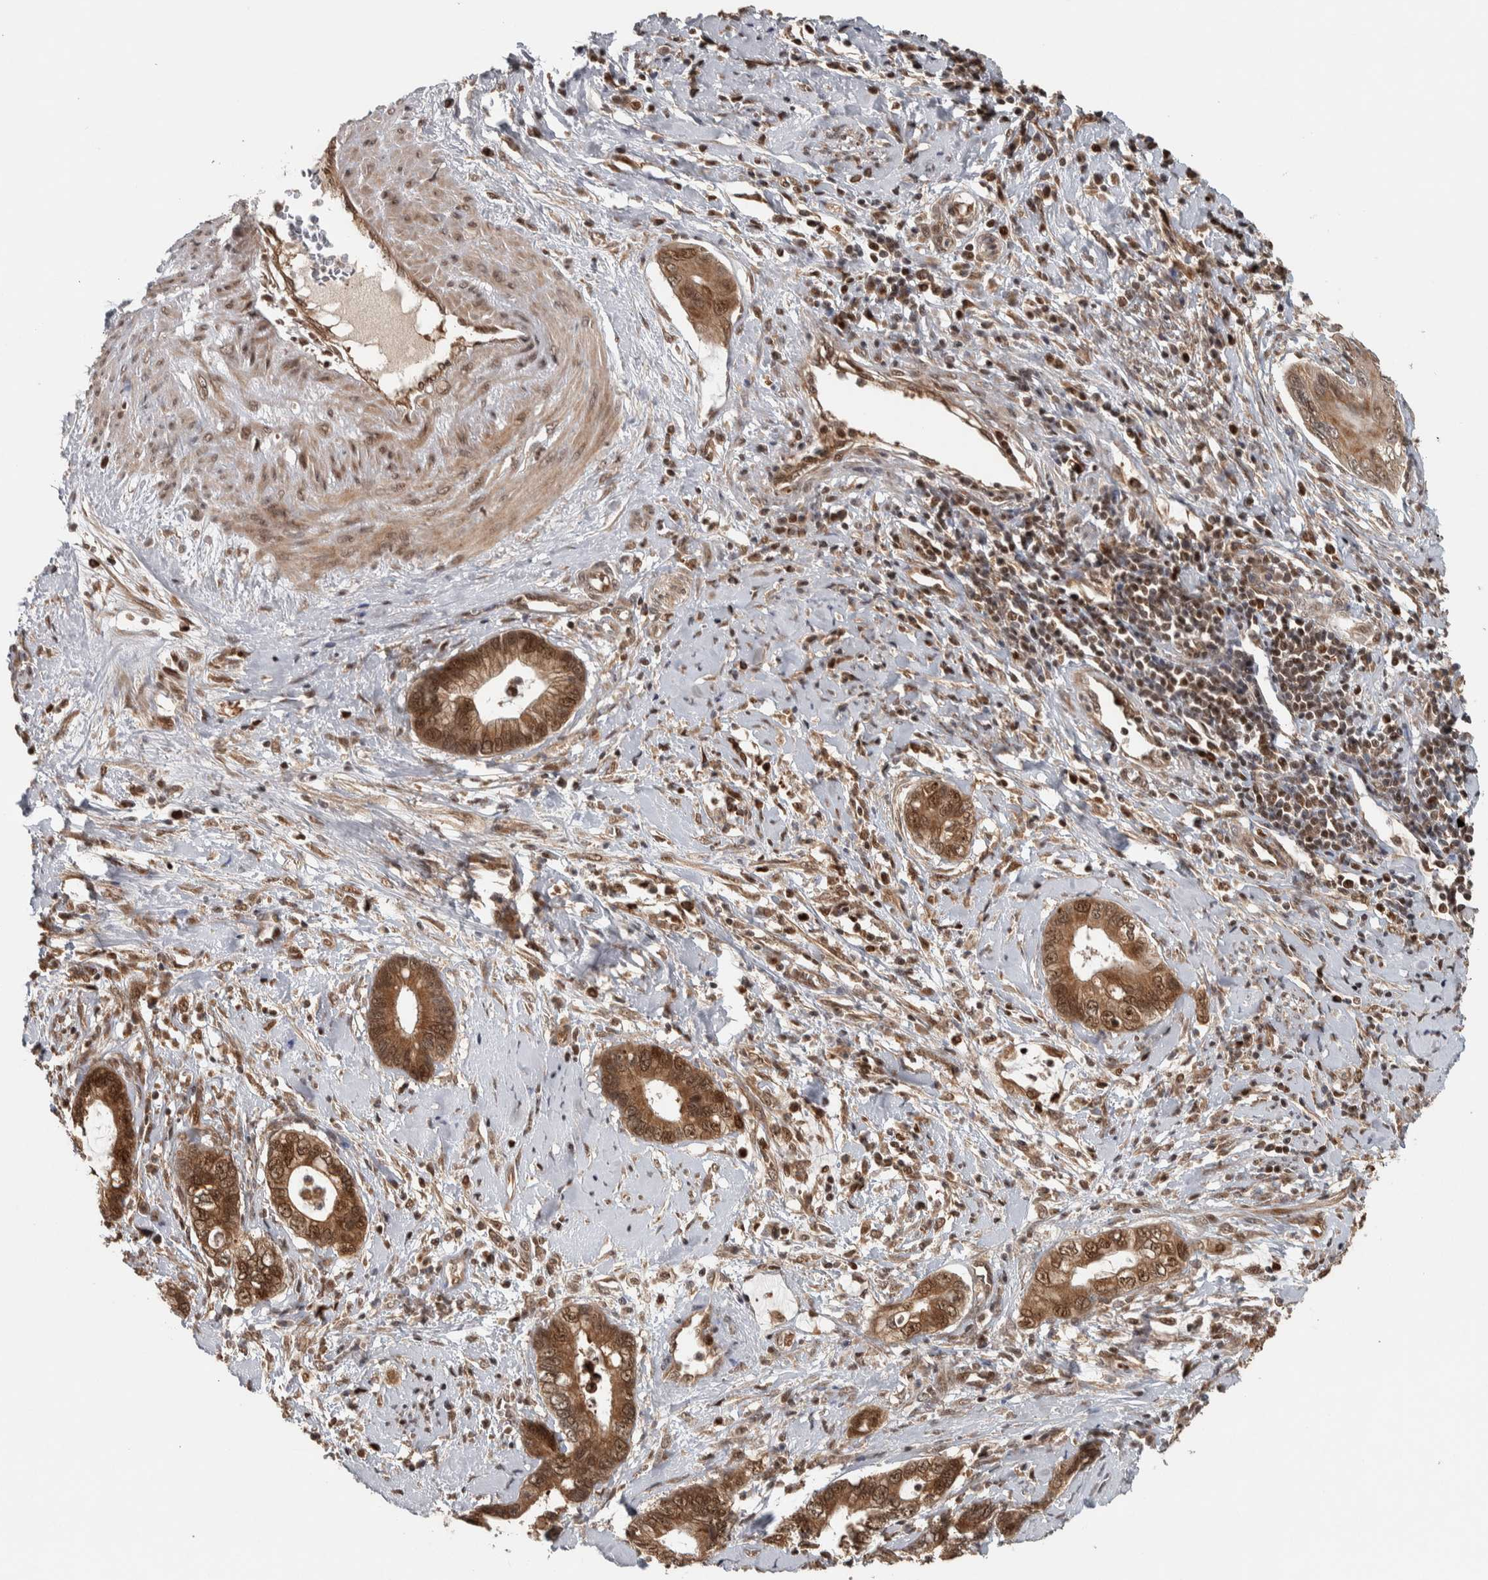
{"staining": {"intensity": "moderate", "quantity": ">75%", "location": "cytoplasmic/membranous,nuclear"}, "tissue": "cervical cancer", "cell_type": "Tumor cells", "image_type": "cancer", "snomed": [{"axis": "morphology", "description": "Adenocarcinoma, NOS"}, {"axis": "topography", "description": "Cervix"}], "caption": "Approximately >75% of tumor cells in adenocarcinoma (cervical) display moderate cytoplasmic/membranous and nuclear protein staining as visualized by brown immunohistochemical staining.", "gene": "RPS6KA4", "patient": {"sex": "female", "age": 44}}